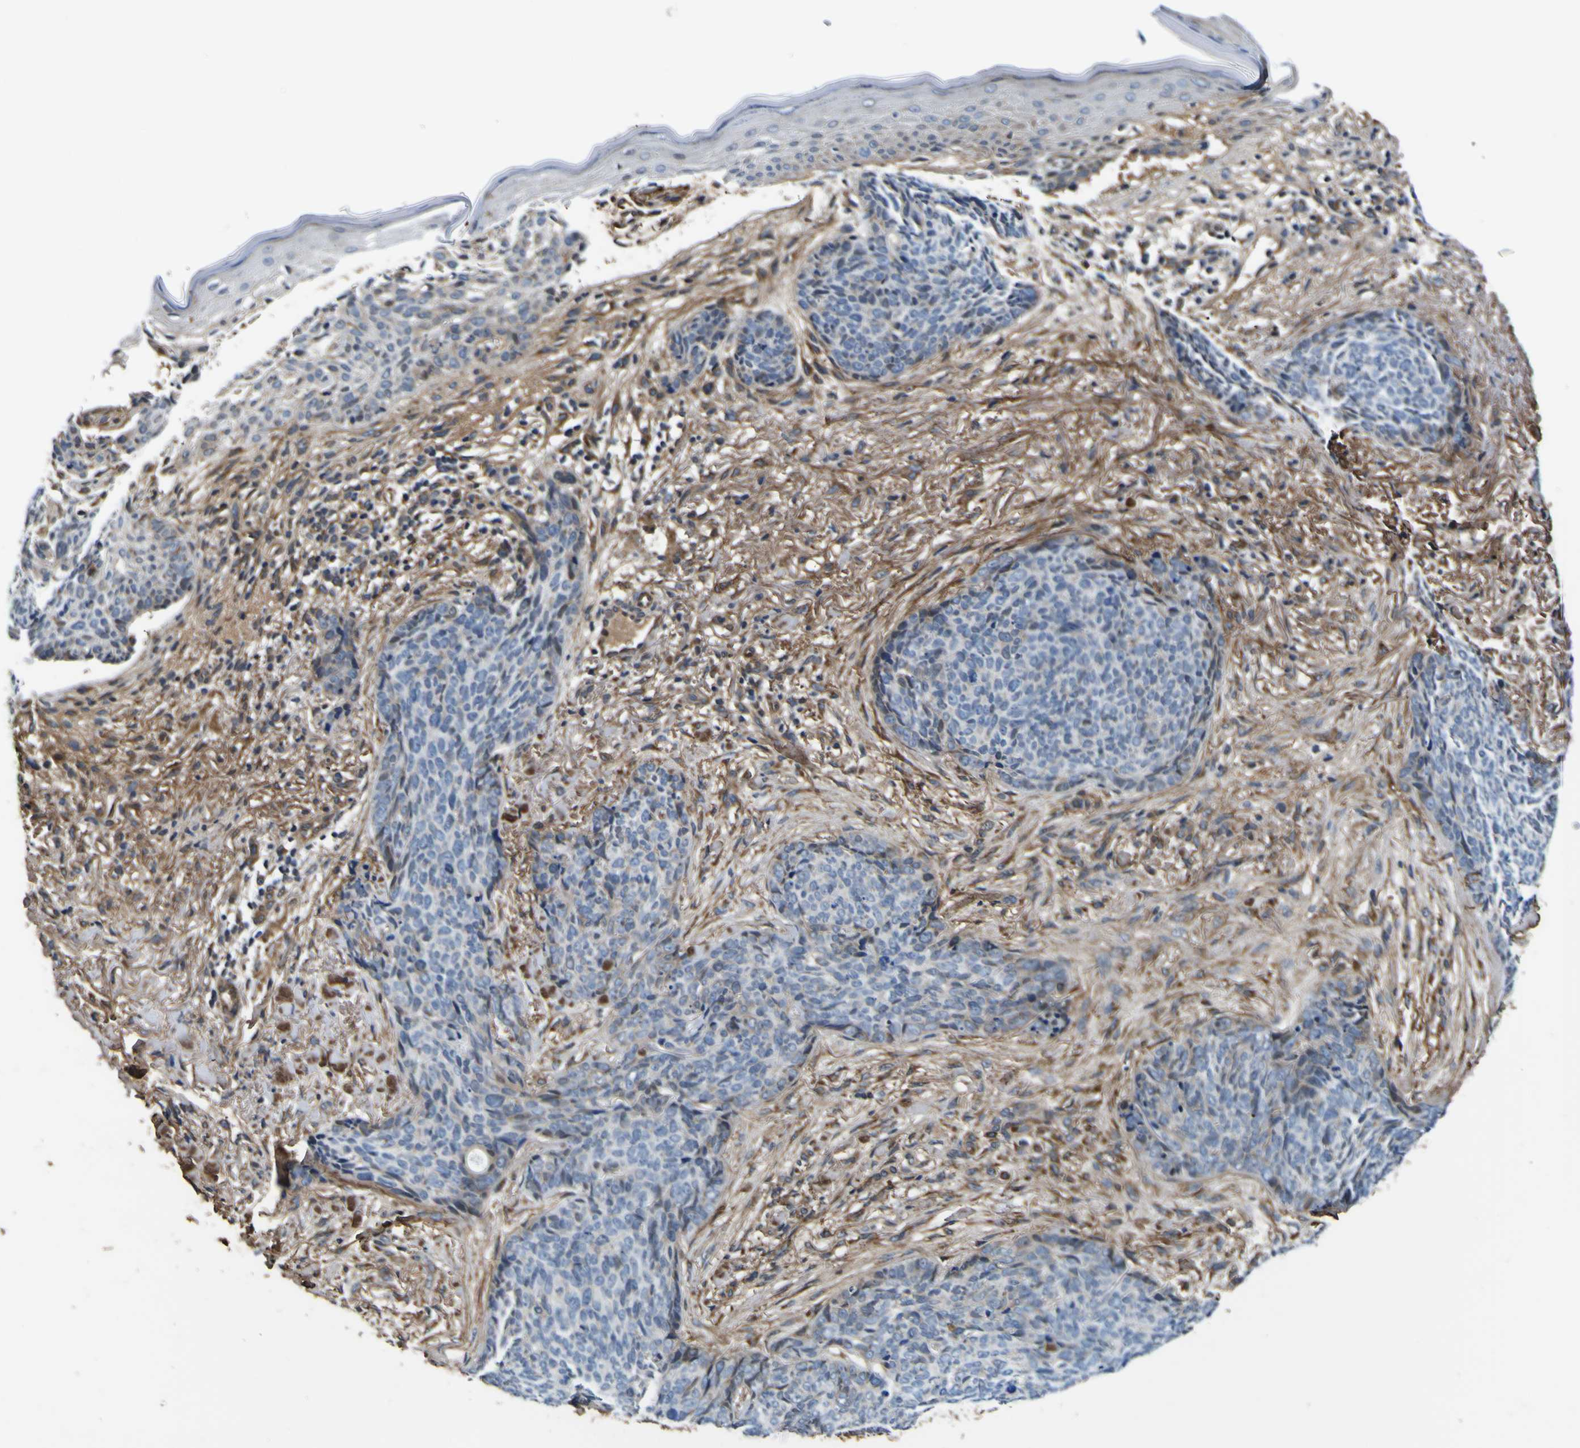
{"staining": {"intensity": "negative", "quantity": "none", "location": "none"}, "tissue": "skin cancer", "cell_type": "Tumor cells", "image_type": "cancer", "snomed": [{"axis": "morphology", "description": "Basal cell carcinoma"}, {"axis": "topography", "description": "Skin"}], "caption": "IHC histopathology image of human basal cell carcinoma (skin) stained for a protein (brown), which shows no staining in tumor cells.", "gene": "POSTN", "patient": {"sex": "female", "age": 70}}